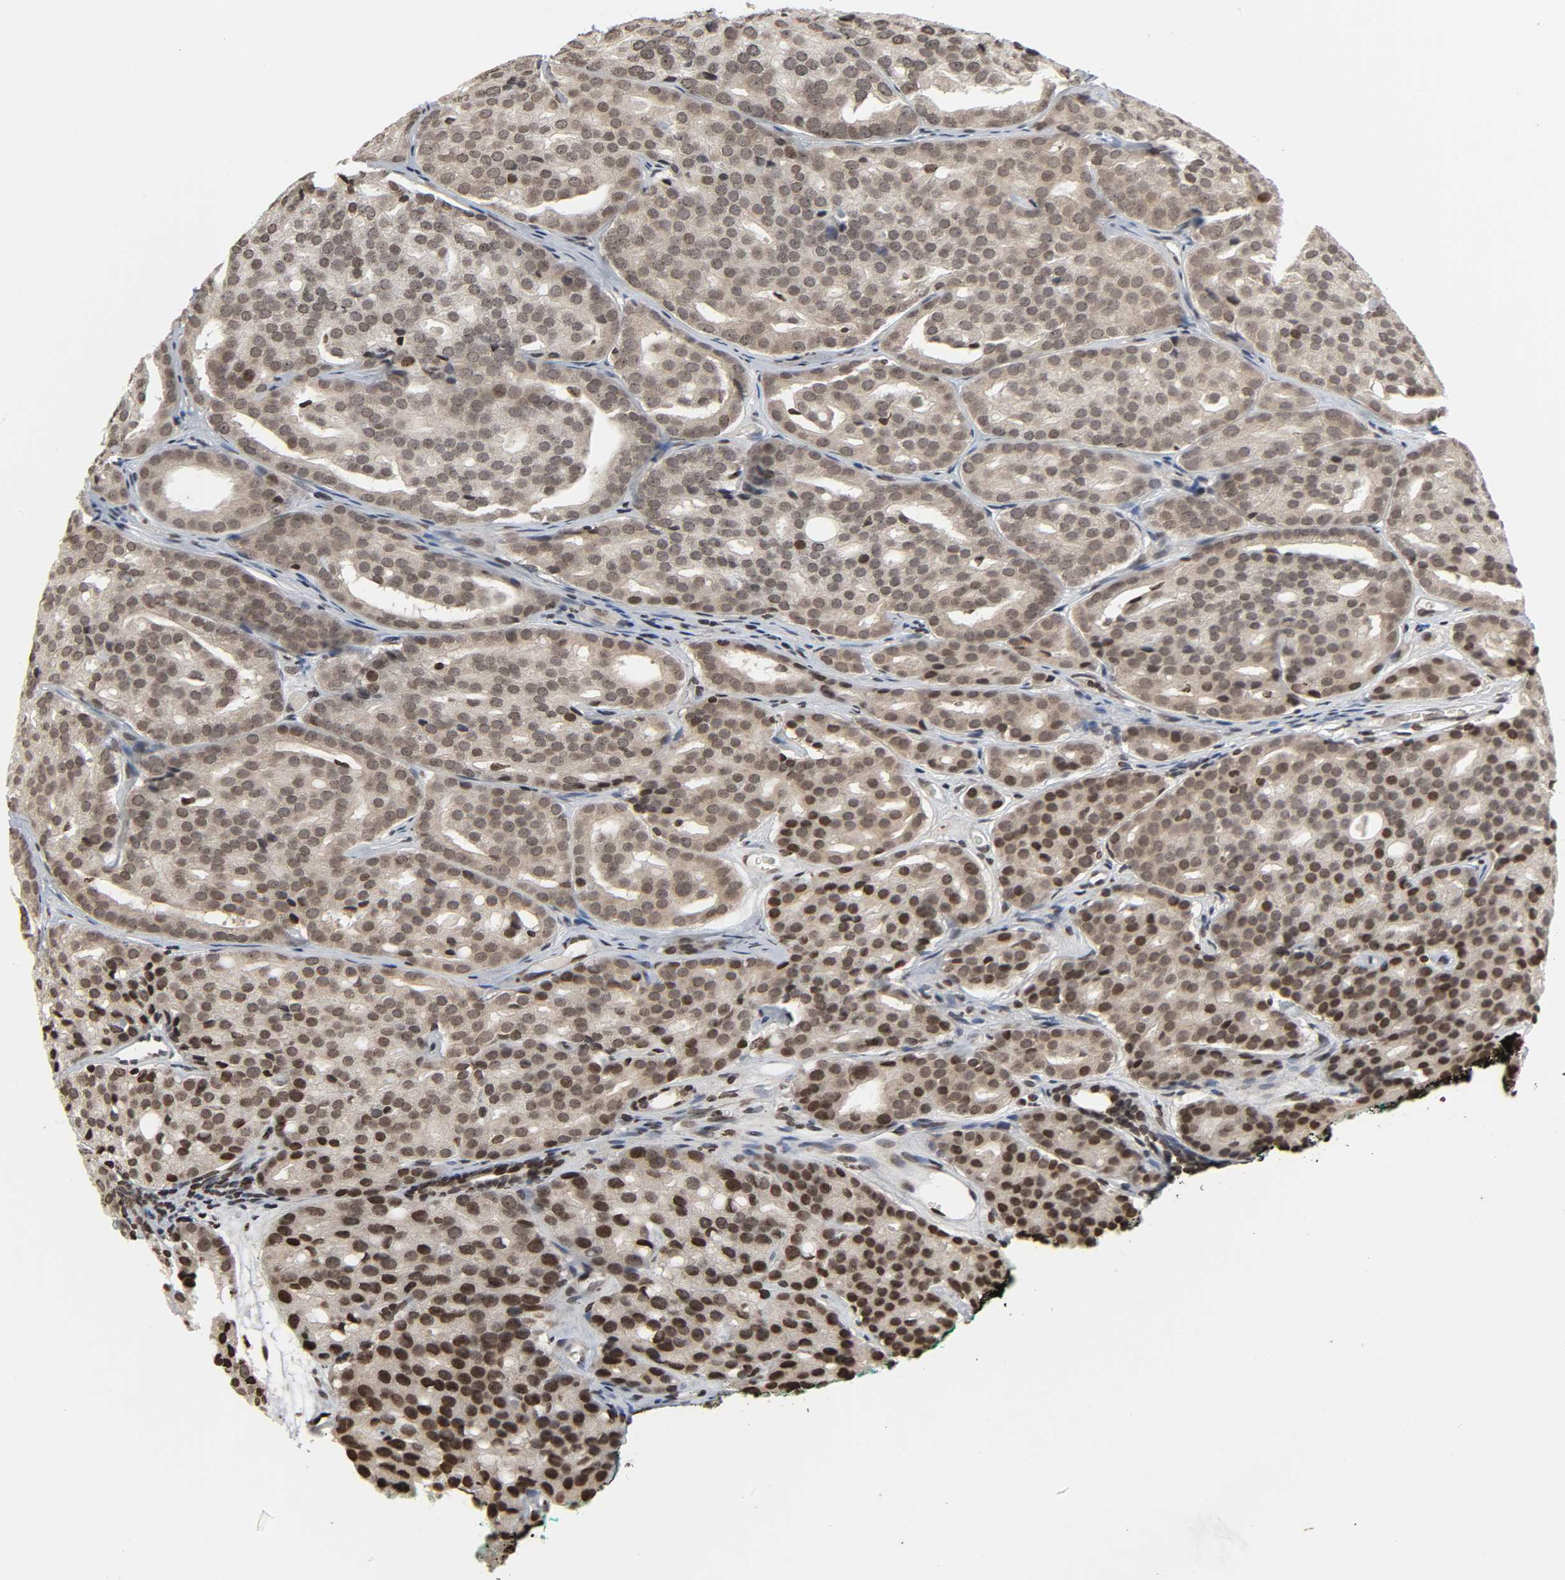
{"staining": {"intensity": "moderate", "quantity": ">75%", "location": "nuclear"}, "tissue": "prostate cancer", "cell_type": "Tumor cells", "image_type": "cancer", "snomed": [{"axis": "morphology", "description": "Adenocarcinoma, High grade"}, {"axis": "topography", "description": "Prostate"}], "caption": "The histopathology image exhibits immunohistochemical staining of adenocarcinoma (high-grade) (prostate). There is moderate nuclear staining is identified in about >75% of tumor cells.", "gene": "ELAVL1", "patient": {"sex": "male", "age": 64}}